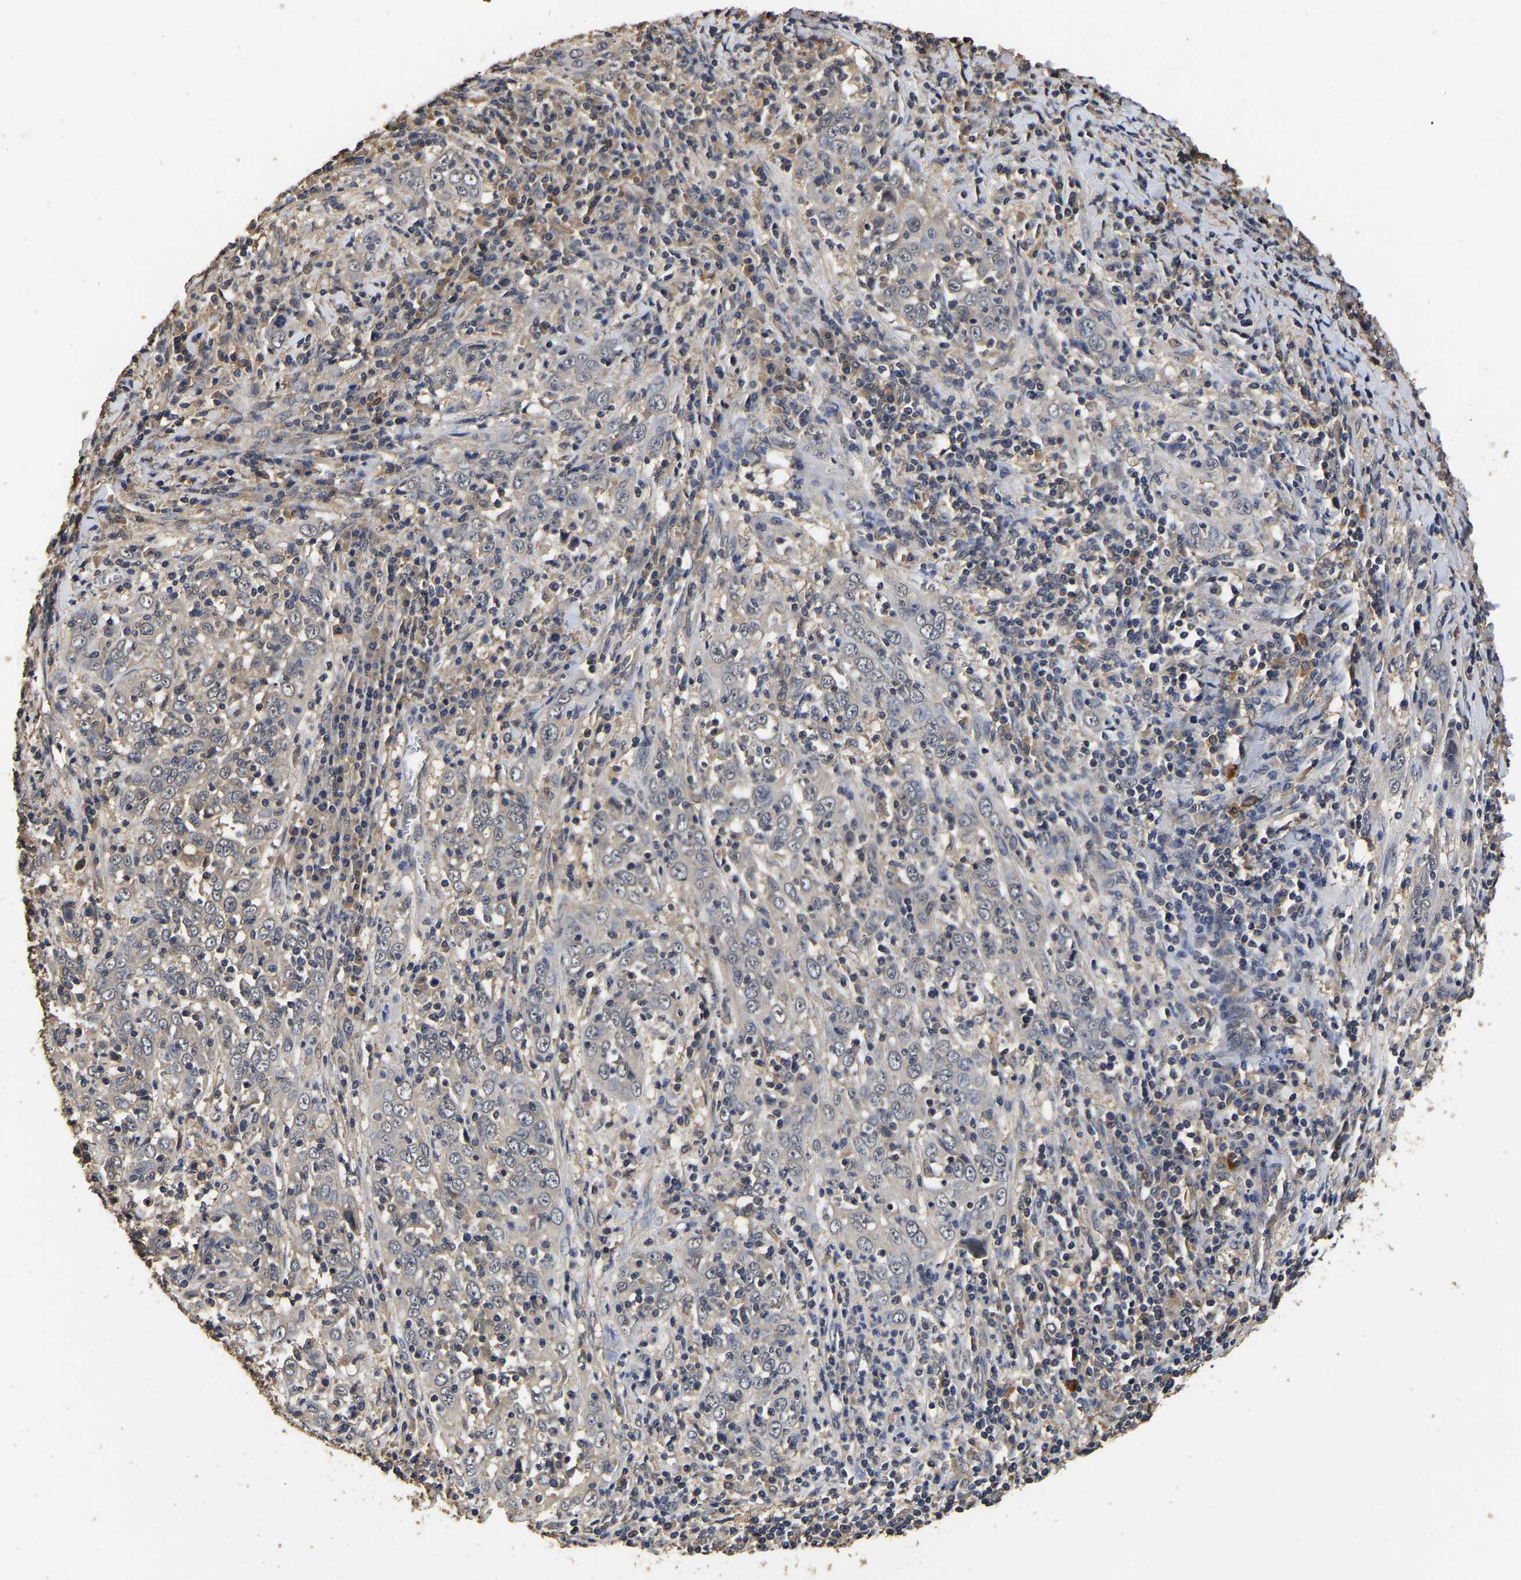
{"staining": {"intensity": "negative", "quantity": "none", "location": "none"}, "tissue": "cervical cancer", "cell_type": "Tumor cells", "image_type": "cancer", "snomed": [{"axis": "morphology", "description": "Squamous cell carcinoma, NOS"}, {"axis": "topography", "description": "Cervix"}], "caption": "Tumor cells show no significant protein expression in squamous cell carcinoma (cervical).", "gene": "STK32C", "patient": {"sex": "female", "age": 46}}